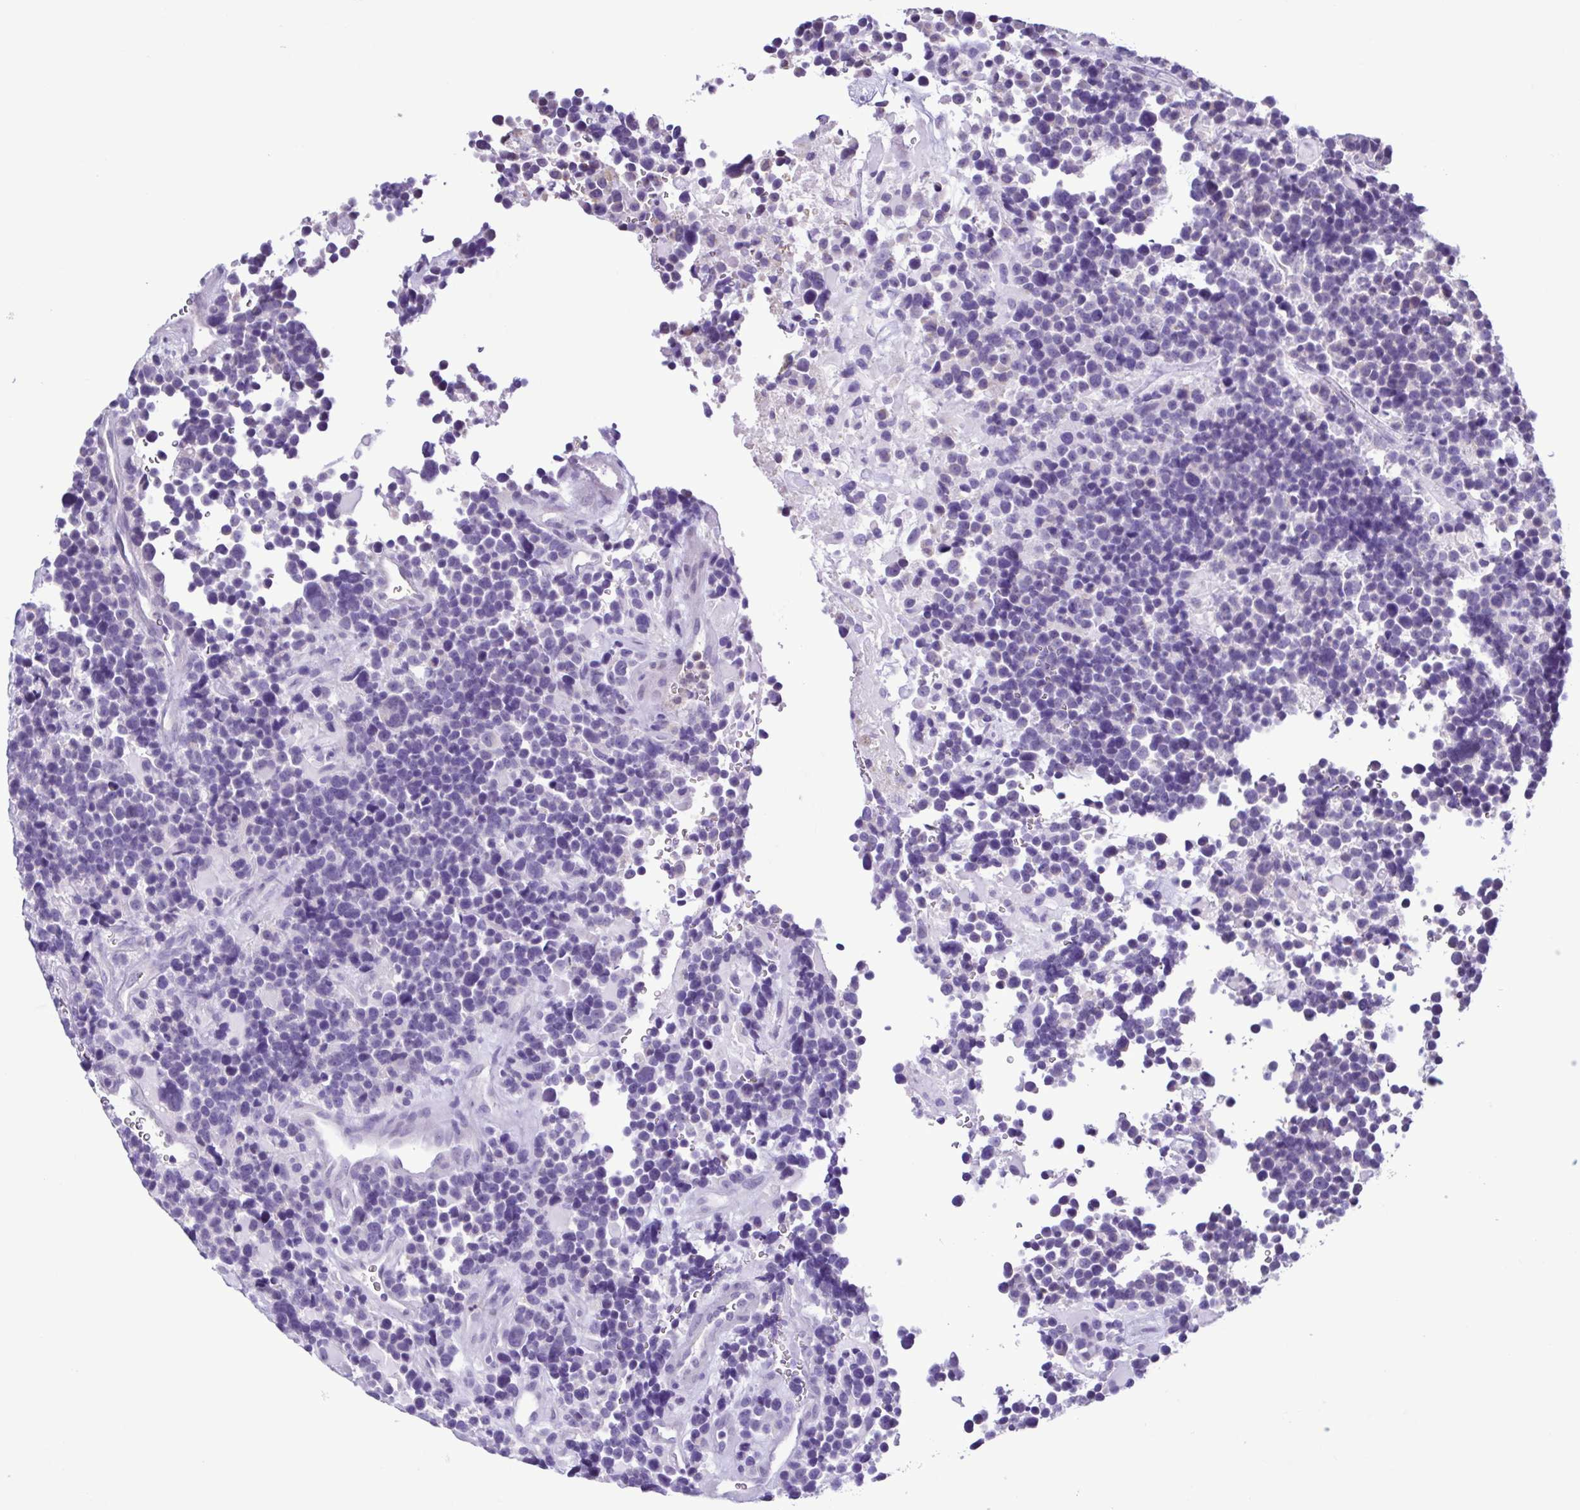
{"staining": {"intensity": "negative", "quantity": "none", "location": "none"}, "tissue": "glioma", "cell_type": "Tumor cells", "image_type": "cancer", "snomed": [{"axis": "morphology", "description": "Glioma, malignant, High grade"}, {"axis": "topography", "description": "Brain"}], "caption": "IHC image of human malignant high-grade glioma stained for a protein (brown), which shows no staining in tumor cells.", "gene": "CBY2", "patient": {"sex": "male", "age": 33}}